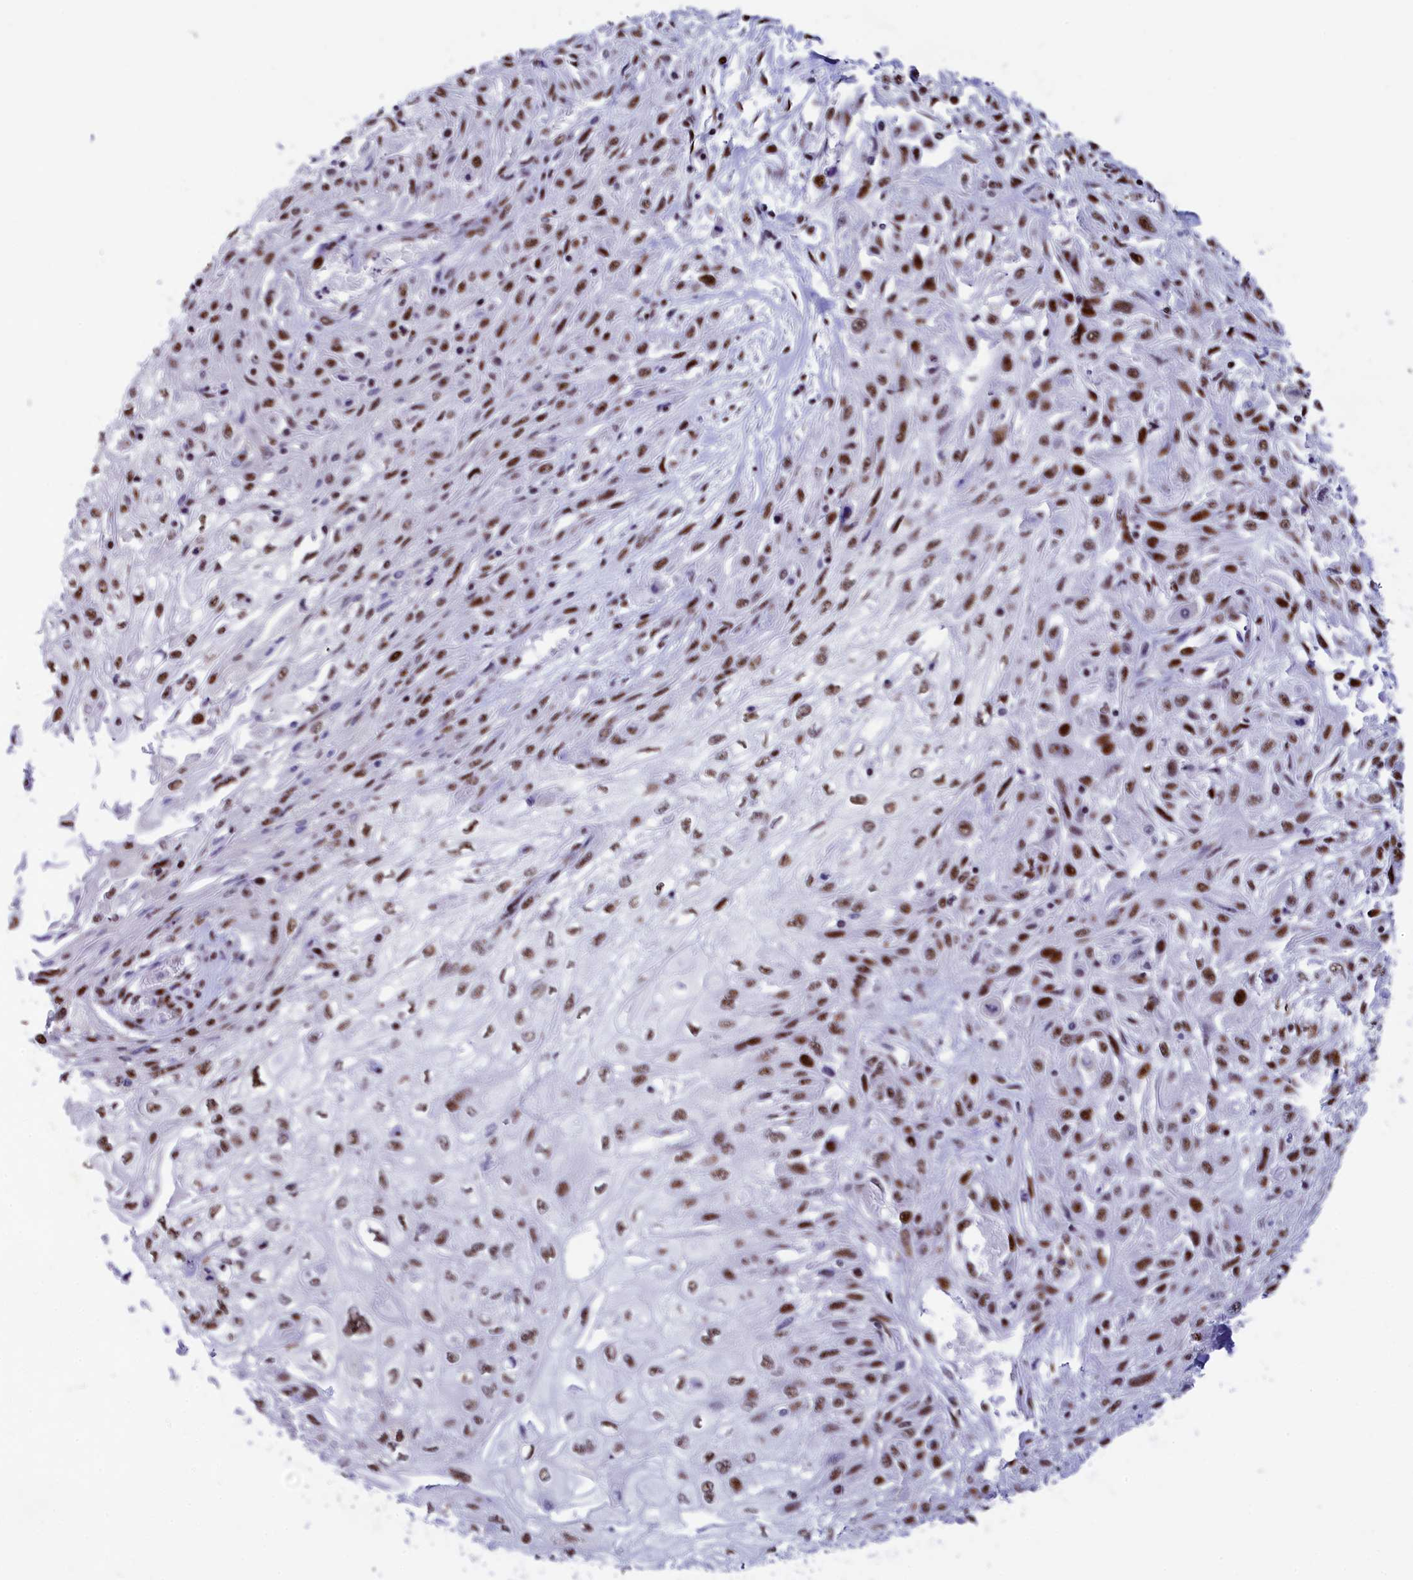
{"staining": {"intensity": "moderate", "quantity": ">75%", "location": "nuclear"}, "tissue": "skin cancer", "cell_type": "Tumor cells", "image_type": "cancer", "snomed": [{"axis": "morphology", "description": "Squamous cell carcinoma, NOS"}, {"axis": "morphology", "description": "Squamous cell carcinoma, metastatic, NOS"}, {"axis": "topography", "description": "Skin"}, {"axis": "topography", "description": "Lymph node"}], "caption": "Immunohistochemistry micrograph of neoplastic tissue: skin cancer stained using immunohistochemistry (IHC) demonstrates medium levels of moderate protein expression localized specifically in the nuclear of tumor cells, appearing as a nuclear brown color.", "gene": "NSA2", "patient": {"sex": "male", "age": 75}}